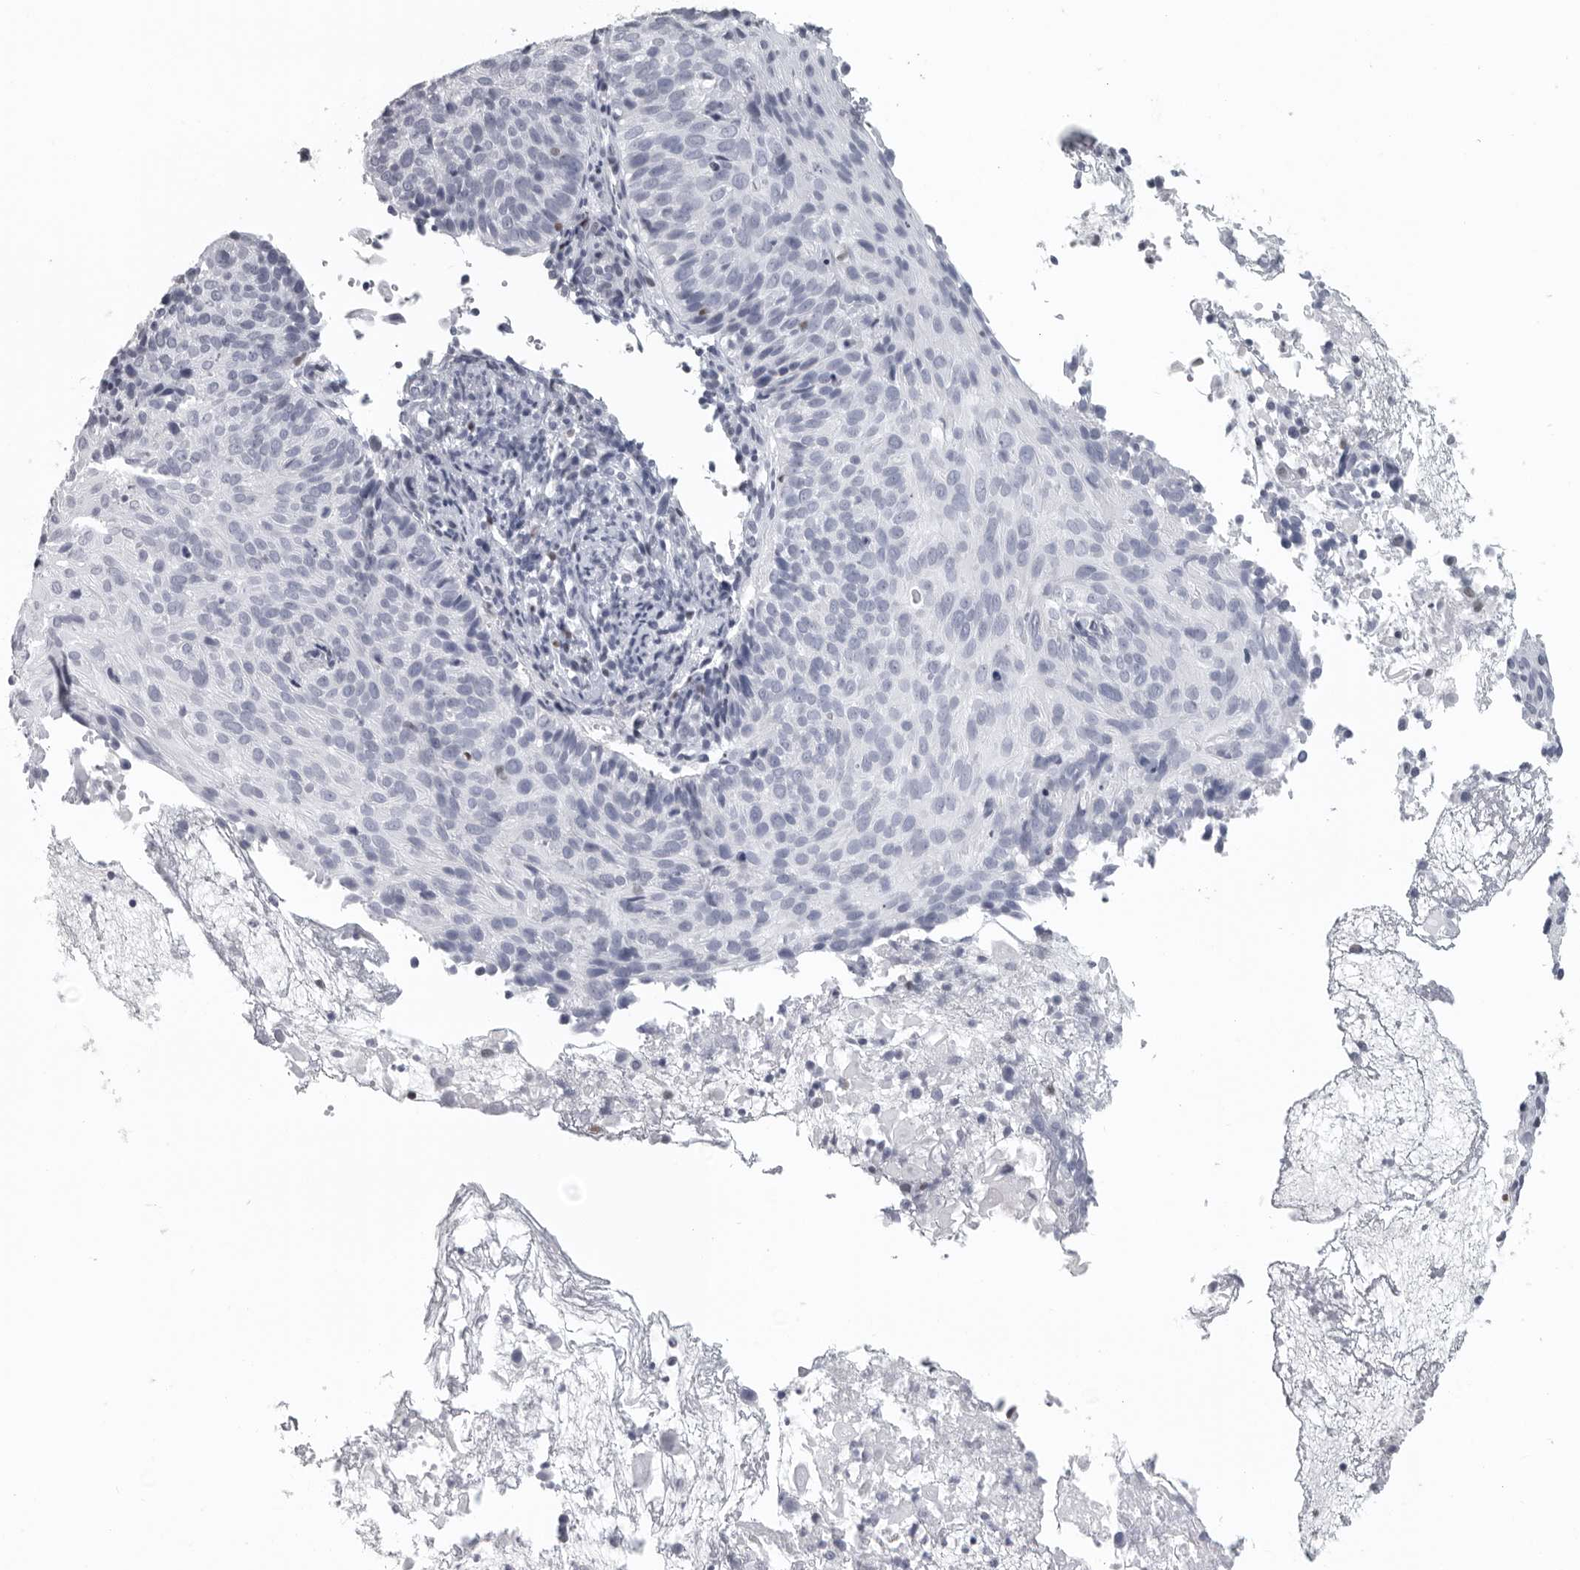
{"staining": {"intensity": "negative", "quantity": "none", "location": "none"}, "tissue": "cervical cancer", "cell_type": "Tumor cells", "image_type": "cancer", "snomed": [{"axis": "morphology", "description": "Squamous cell carcinoma, NOS"}, {"axis": "topography", "description": "Cervix"}], "caption": "Immunohistochemistry (IHC) of cervical squamous cell carcinoma shows no expression in tumor cells. (DAB (3,3'-diaminobenzidine) IHC visualized using brightfield microscopy, high magnification).", "gene": "SATB2", "patient": {"sex": "female", "age": 74}}